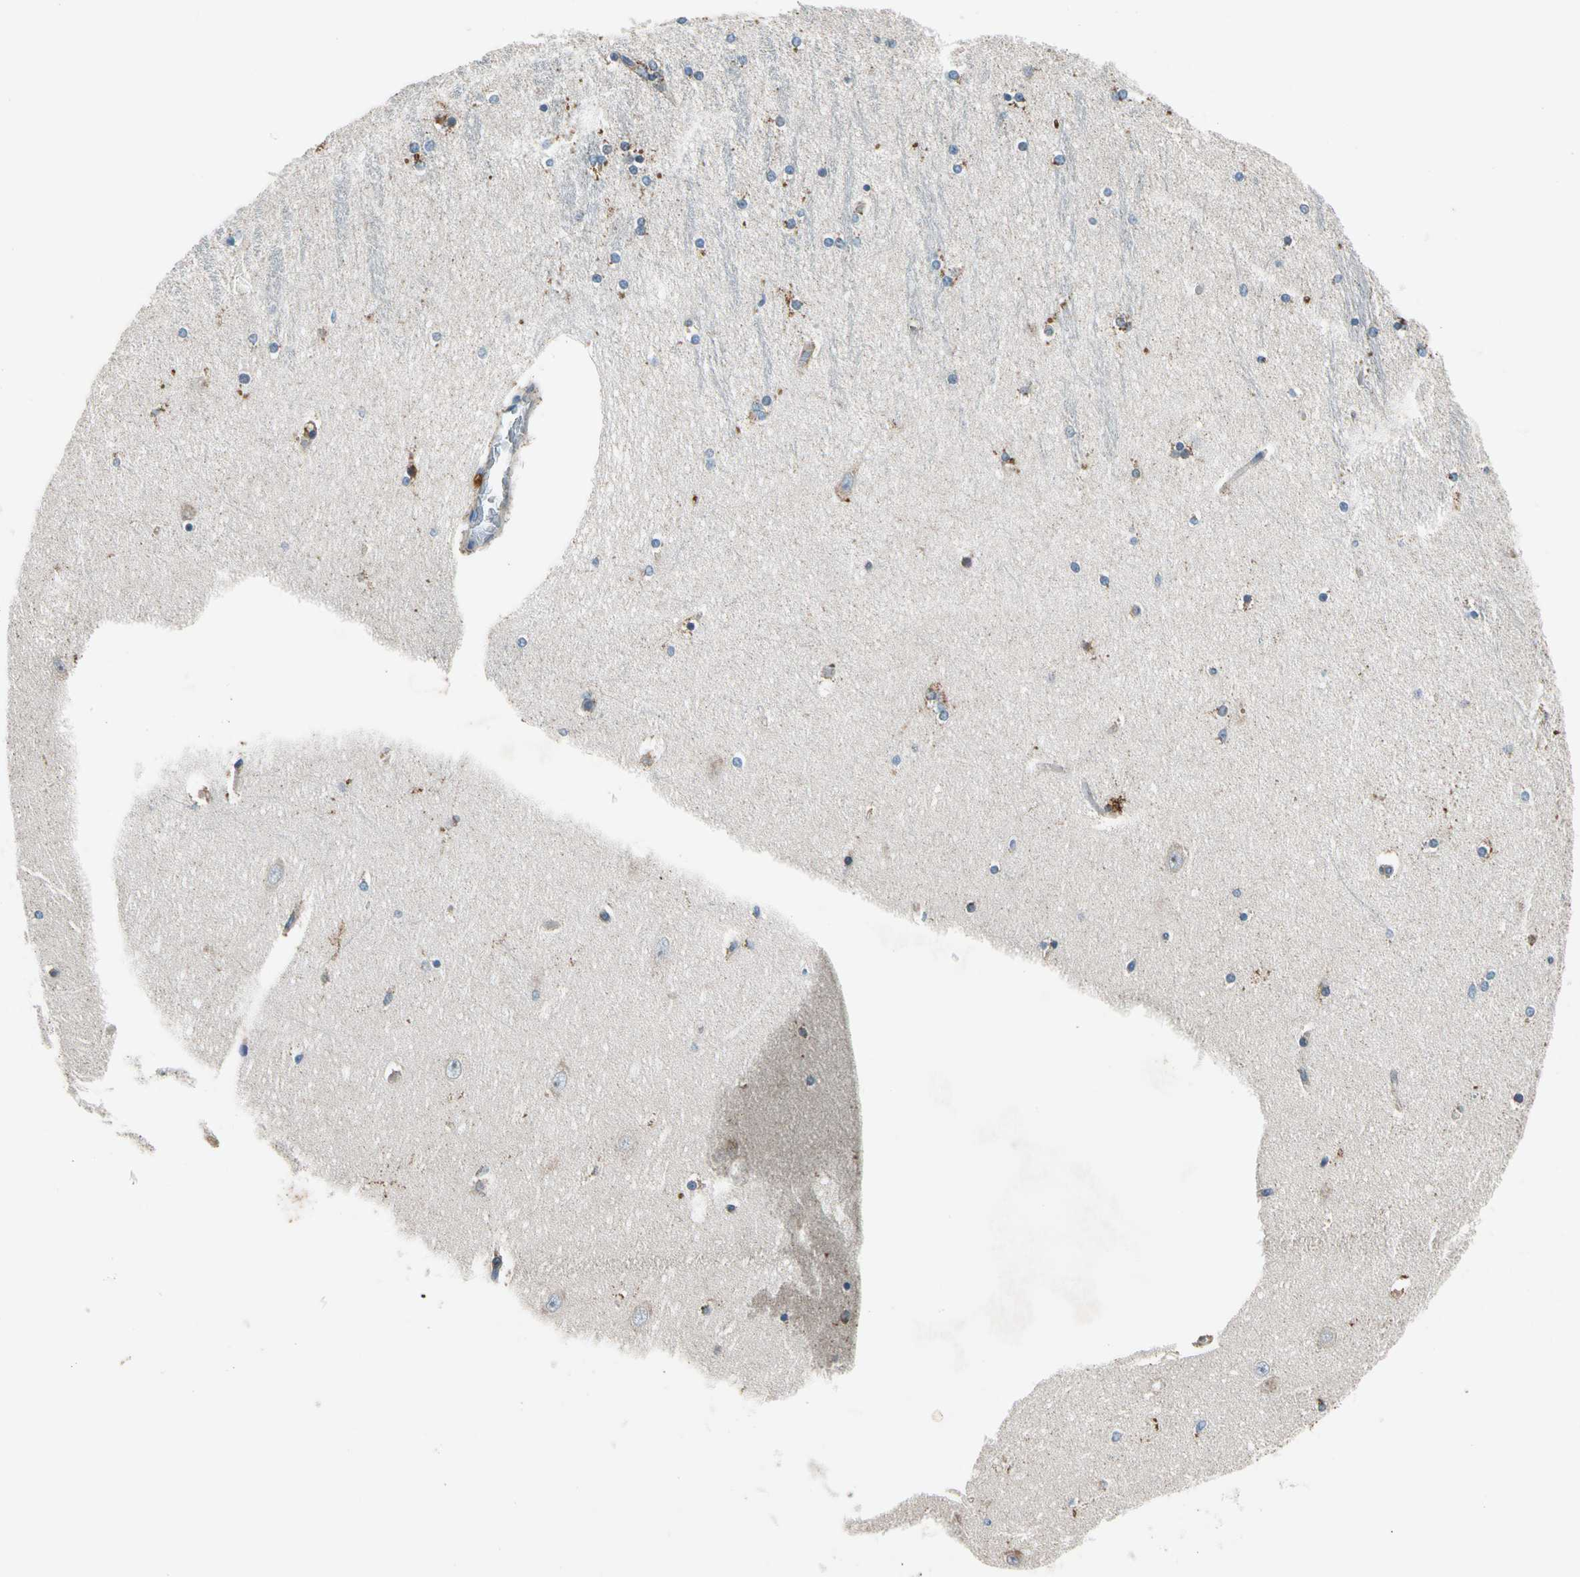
{"staining": {"intensity": "moderate", "quantity": "25%-75%", "location": "cytoplasmic/membranous"}, "tissue": "hippocampus", "cell_type": "Glial cells", "image_type": "normal", "snomed": [{"axis": "morphology", "description": "Normal tissue, NOS"}, {"axis": "topography", "description": "Hippocampus"}], "caption": "Protein positivity by immunohistochemistry (IHC) shows moderate cytoplasmic/membranous expression in approximately 25%-75% of glial cells in normal hippocampus. (DAB IHC with brightfield microscopy, high magnification).", "gene": "MST1R", "patient": {"sex": "female", "age": 54}}